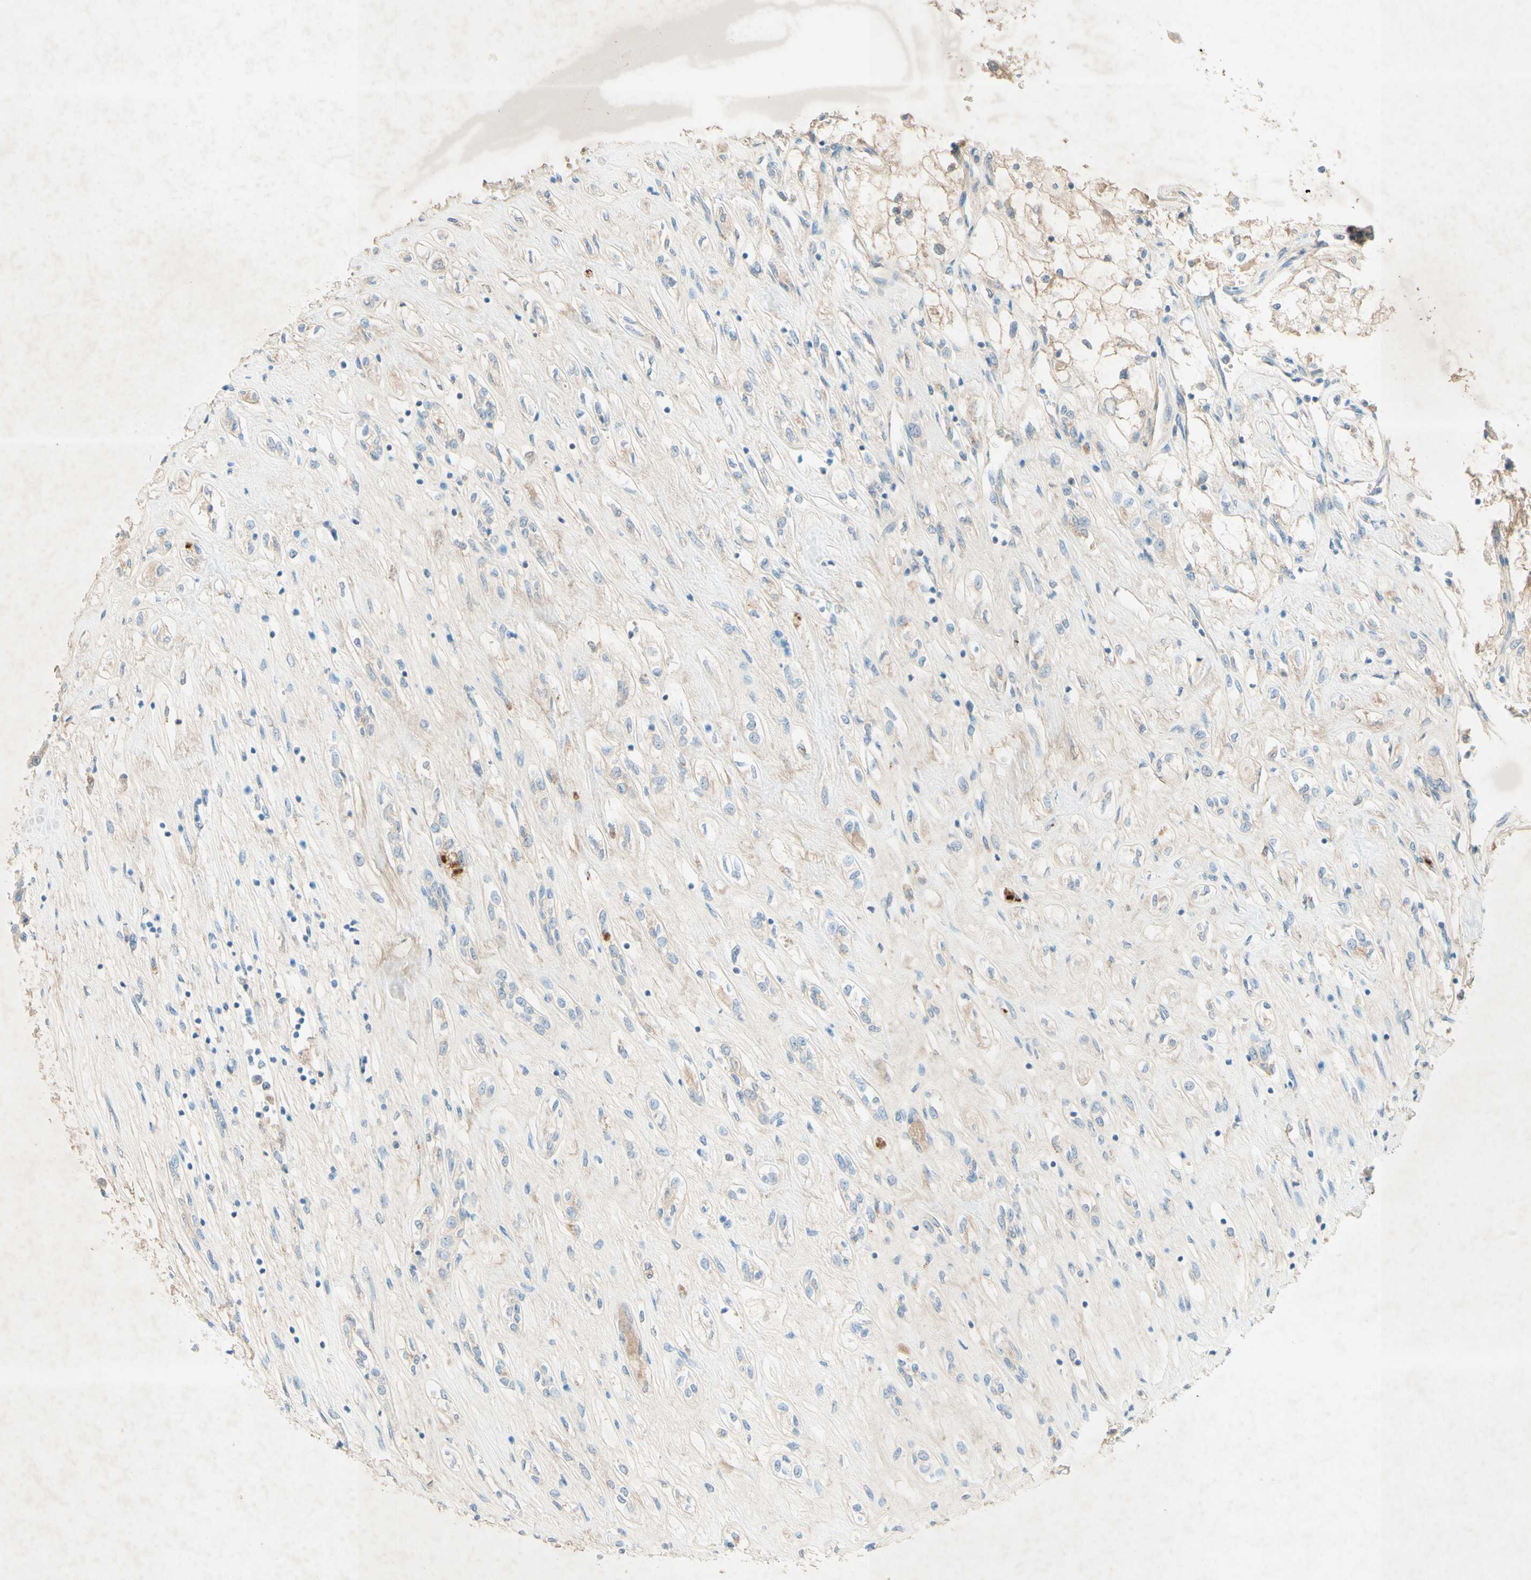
{"staining": {"intensity": "negative", "quantity": "none", "location": "none"}, "tissue": "renal cancer", "cell_type": "Tumor cells", "image_type": "cancer", "snomed": [{"axis": "morphology", "description": "Adenocarcinoma, NOS"}, {"axis": "topography", "description": "Kidney"}], "caption": "DAB immunohistochemical staining of human adenocarcinoma (renal) demonstrates no significant staining in tumor cells. Brightfield microscopy of IHC stained with DAB (brown) and hematoxylin (blue), captured at high magnification.", "gene": "IL2", "patient": {"sex": "female", "age": 70}}